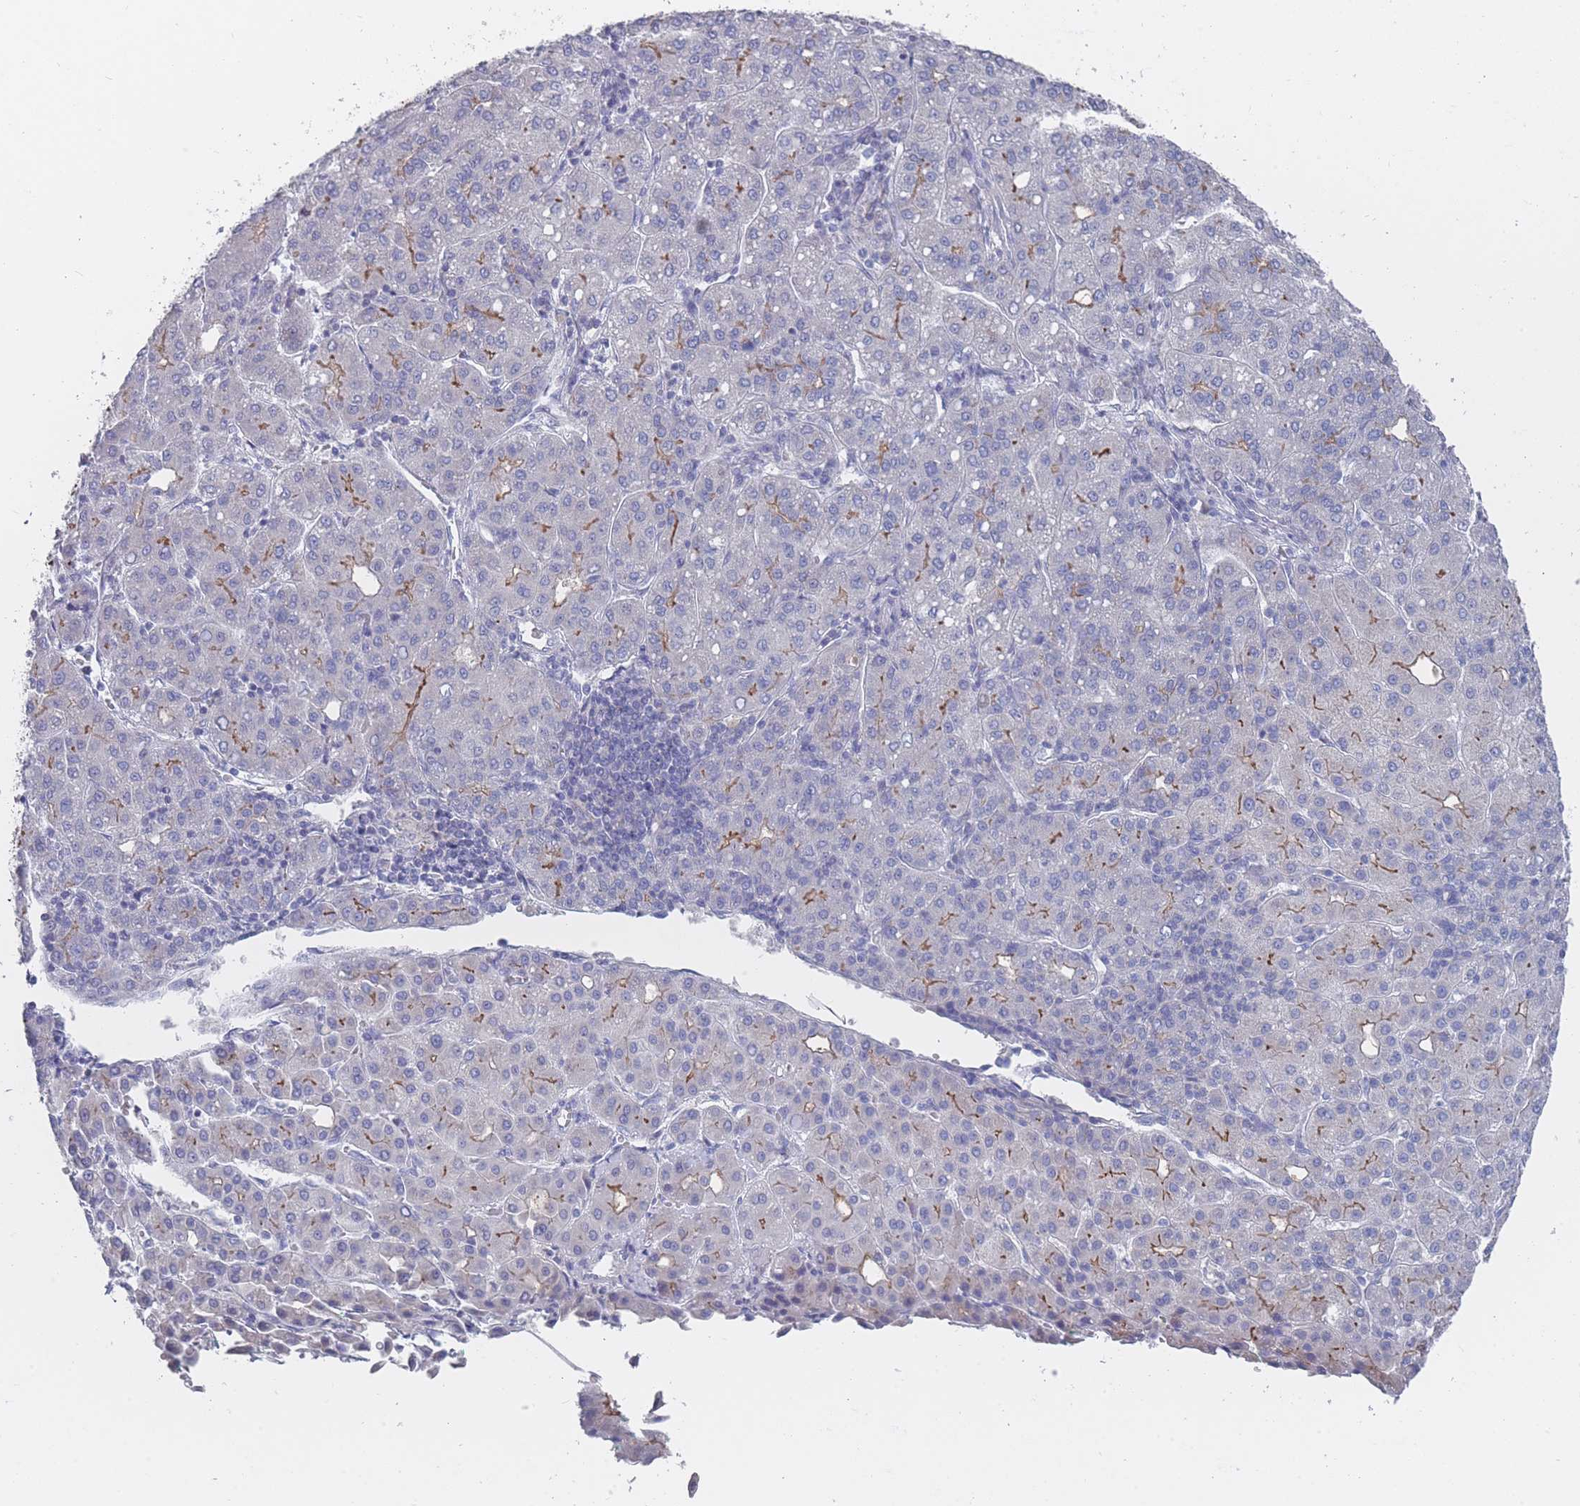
{"staining": {"intensity": "moderate", "quantity": "<25%", "location": "cytoplasmic/membranous"}, "tissue": "liver cancer", "cell_type": "Tumor cells", "image_type": "cancer", "snomed": [{"axis": "morphology", "description": "Carcinoma, Hepatocellular, NOS"}, {"axis": "topography", "description": "Liver"}], "caption": "A photomicrograph of human liver cancer (hepatocellular carcinoma) stained for a protein exhibits moderate cytoplasmic/membranous brown staining in tumor cells. (DAB IHC, brown staining for protein, blue staining for nuclei).", "gene": "PIGU", "patient": {"sex": "male", "age": 65}}